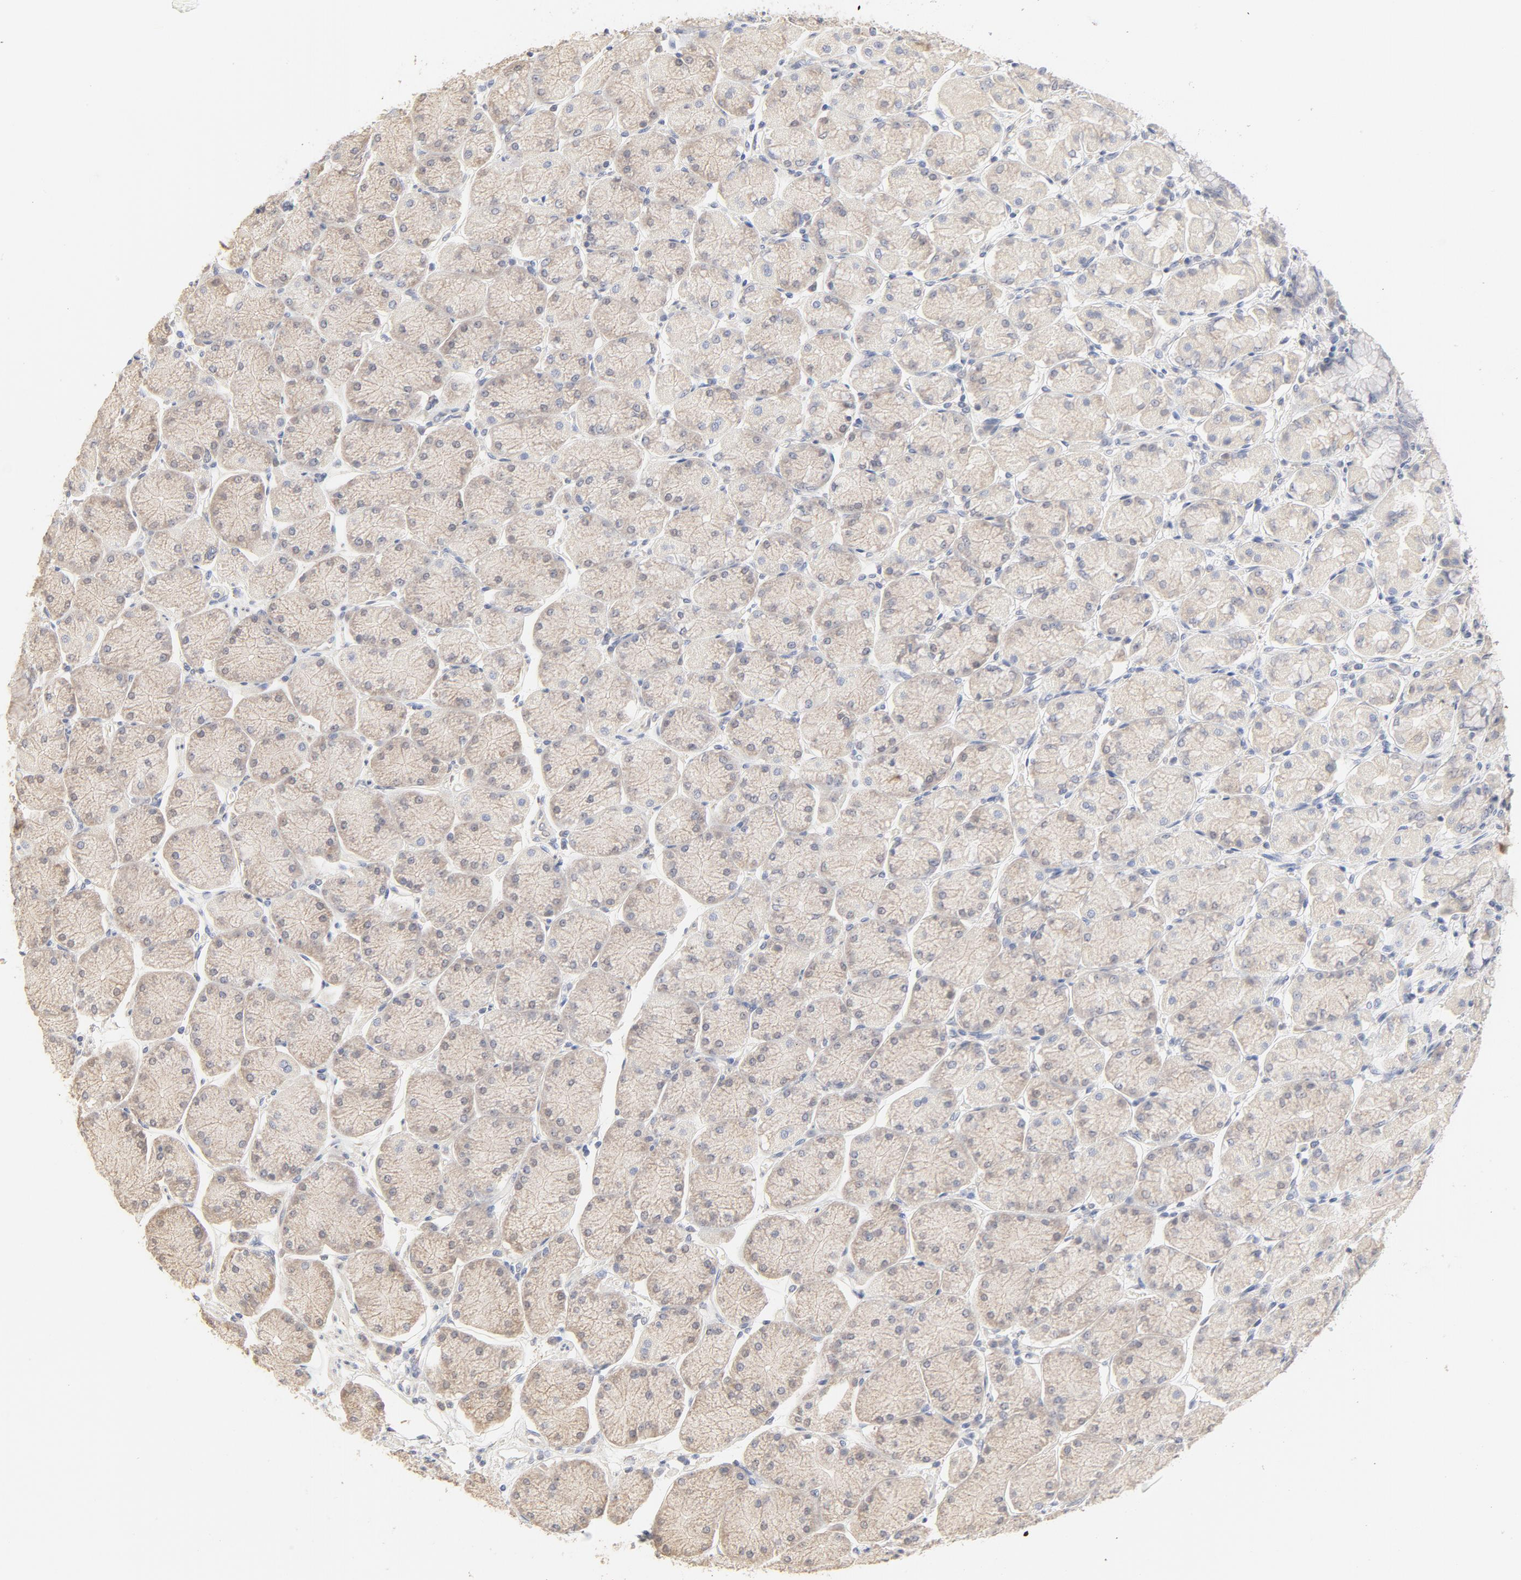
{"staining": {"intensity": "negative", "quantity": "none", "location": "none"}, "tissue": "stomach", "cell_type": "Glandular cells", "image_type": "normal", "snomed": [{"axis": "morphology", "description": "Normal tissue, NOS"}, {"axis": "topography", "description": "Stomach, upper"}, {"axis": "topography", "description": "Stomach"}], "caption": "High magnification brightfield microscopy of unremarkable stomach stained with DAB (3,3'-diaminobenzidine) (brown) and counterstained with hematoxylin (blue): glandular cells show no significant expression. (Brightfield microscopy of DAB IHC at high magnification).", "gene": "FCGBP", "patient": {"sex": "male", "age": 76}}